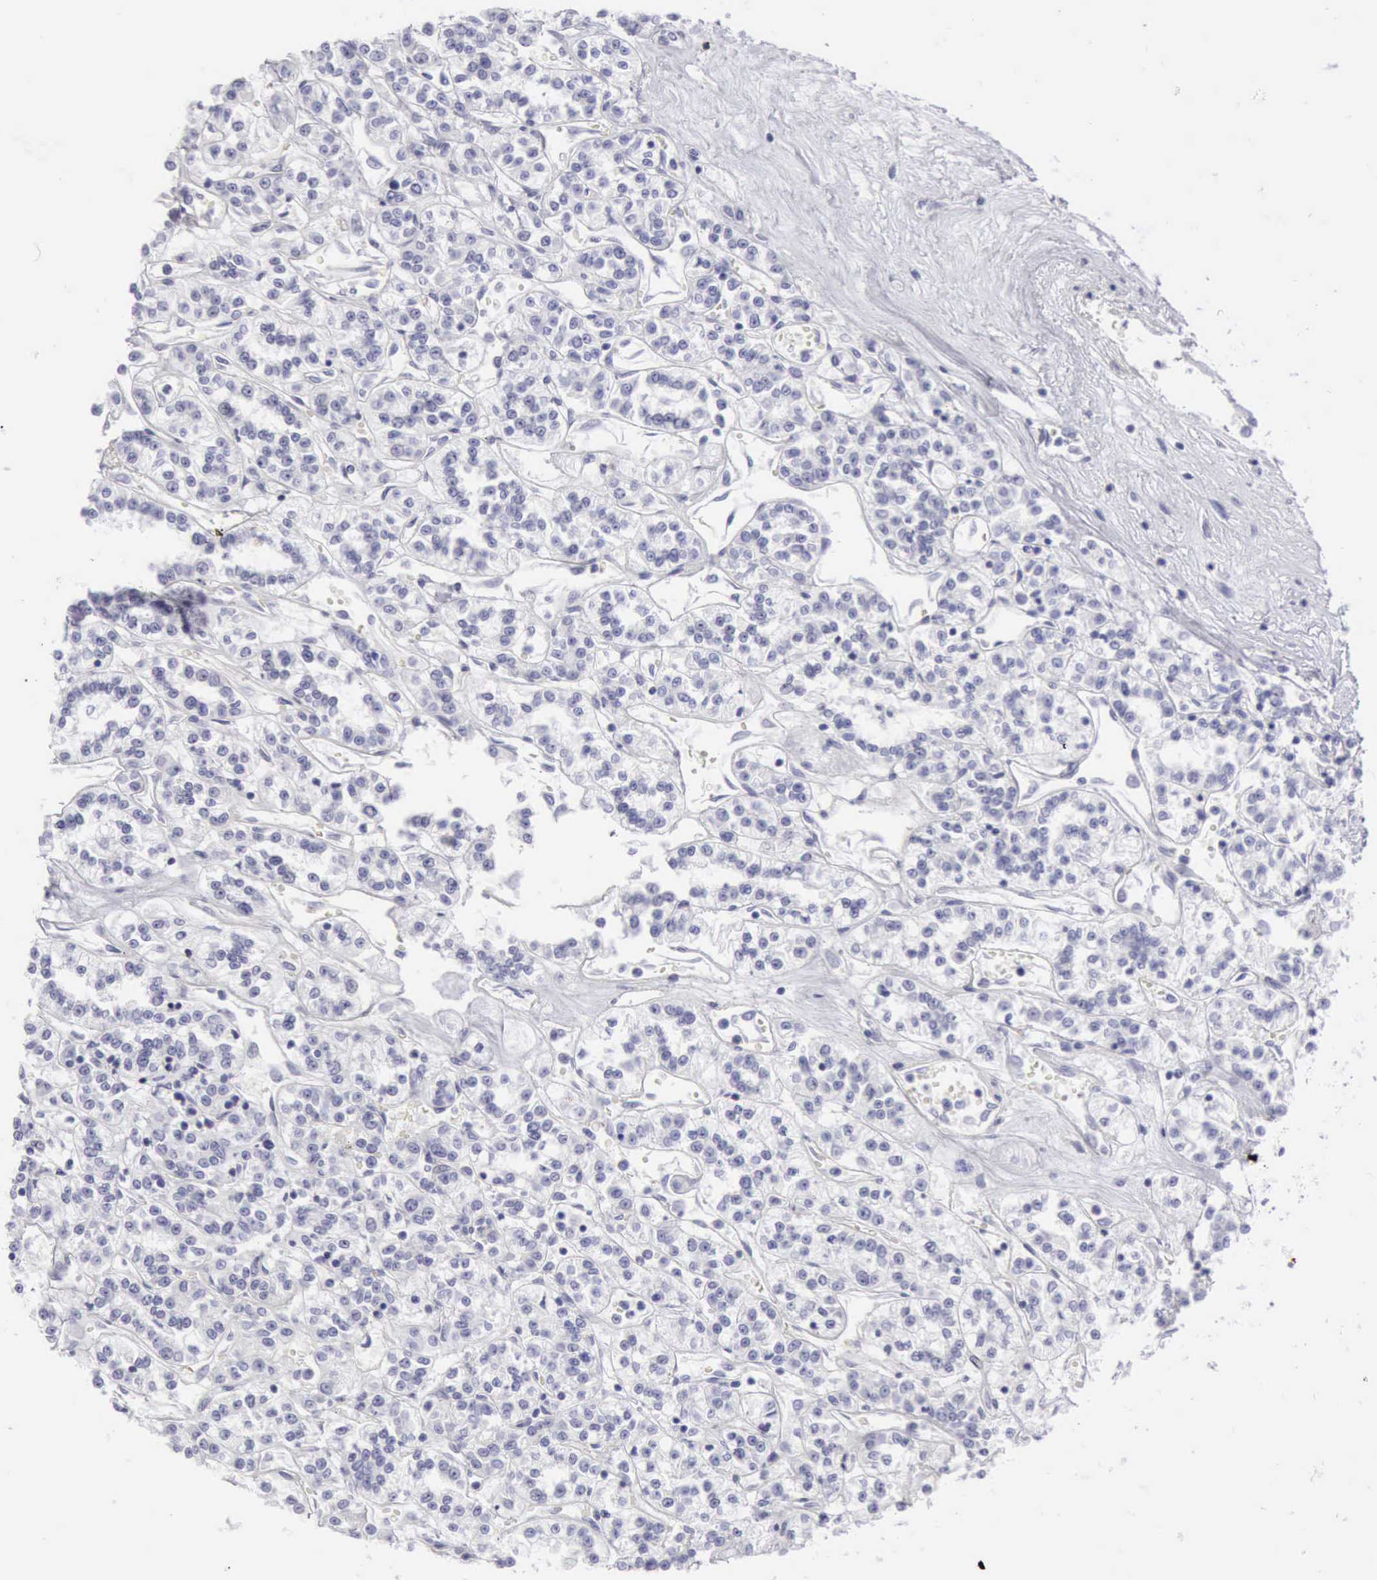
{"staining": {"intensity": "negative", "quantity": "none", "location": "none"}, "tissue": "renal cancer", "cell_type": "Tumor cells", "image_type": "cancer", "snomed": [{"axis": "morphology", "description": "Adenocarcinoma, NOS"}, {"axis": "topography", "description": "Kidney"}], "caption": "Human renal cancer stained for a protein using immunohistochemistry (IHC) exhibits no positivity in tumor cells.", "gene": "NCAM1", "patient": {"sex": "female", "age": 76}}